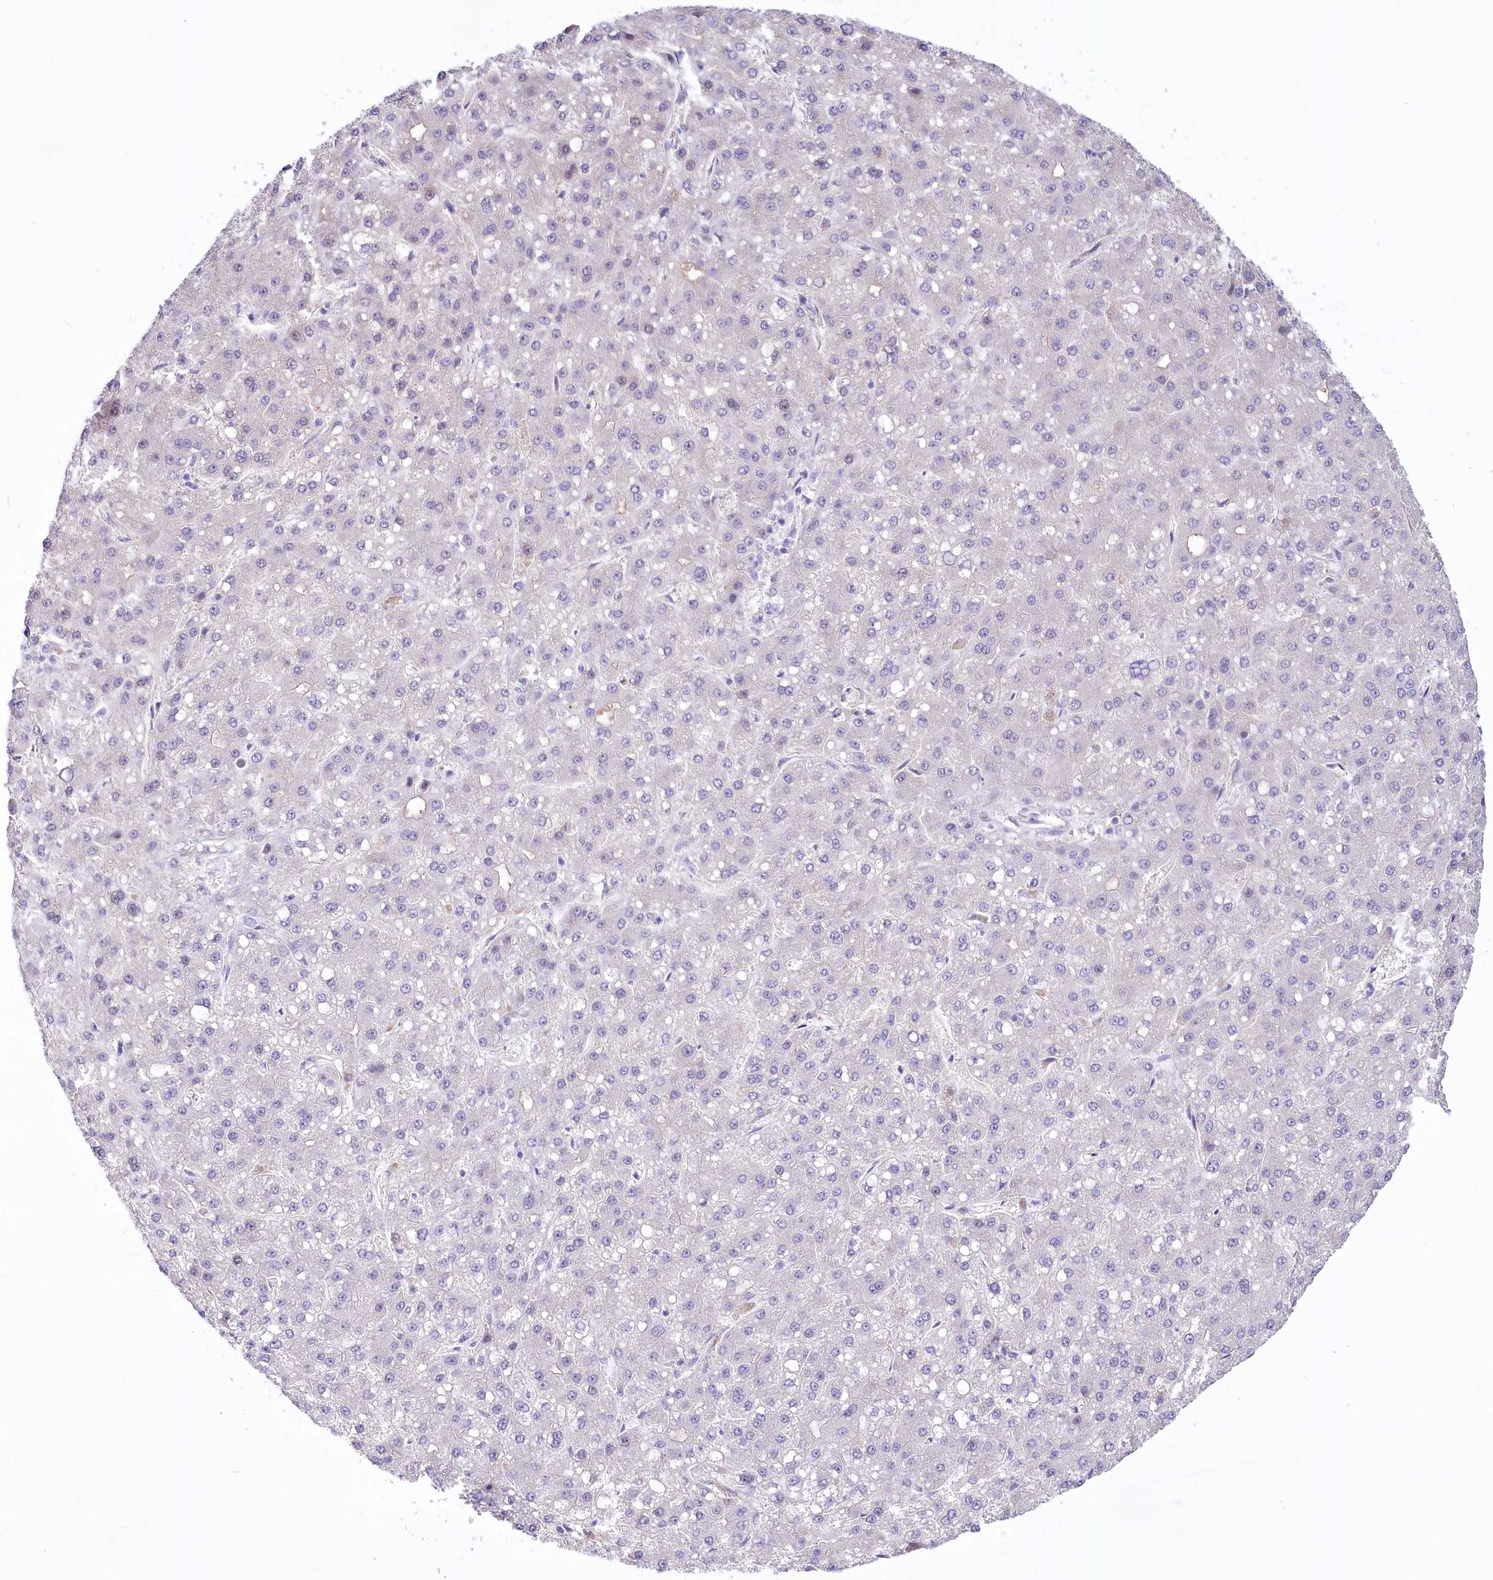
{"staining": {"intensity": "negative", "quantity": "none", "location": "none"}, "tissue": "liver cancer", "cell_type": "Tumor cells", "image_type": "cancer", "snomed": [{"axis": "morphology", "description": "Carcinoma, Hepatocellular, NOS"}, {"axis": "topography", "description": "Liver"}], "caption": "Immunohistochemistry of liver cancer (hepatocellular carcinoma) exhibits no positivity in tumor cells. Brightfield microscopy of immunohistochemistry stained with DAB (3,3'-diaminobenzidine) (brown) and hematoxylin (blue), captured at high magnification.", "gene": "CEP164", "patient": {"sex": "male", "age": 67}}